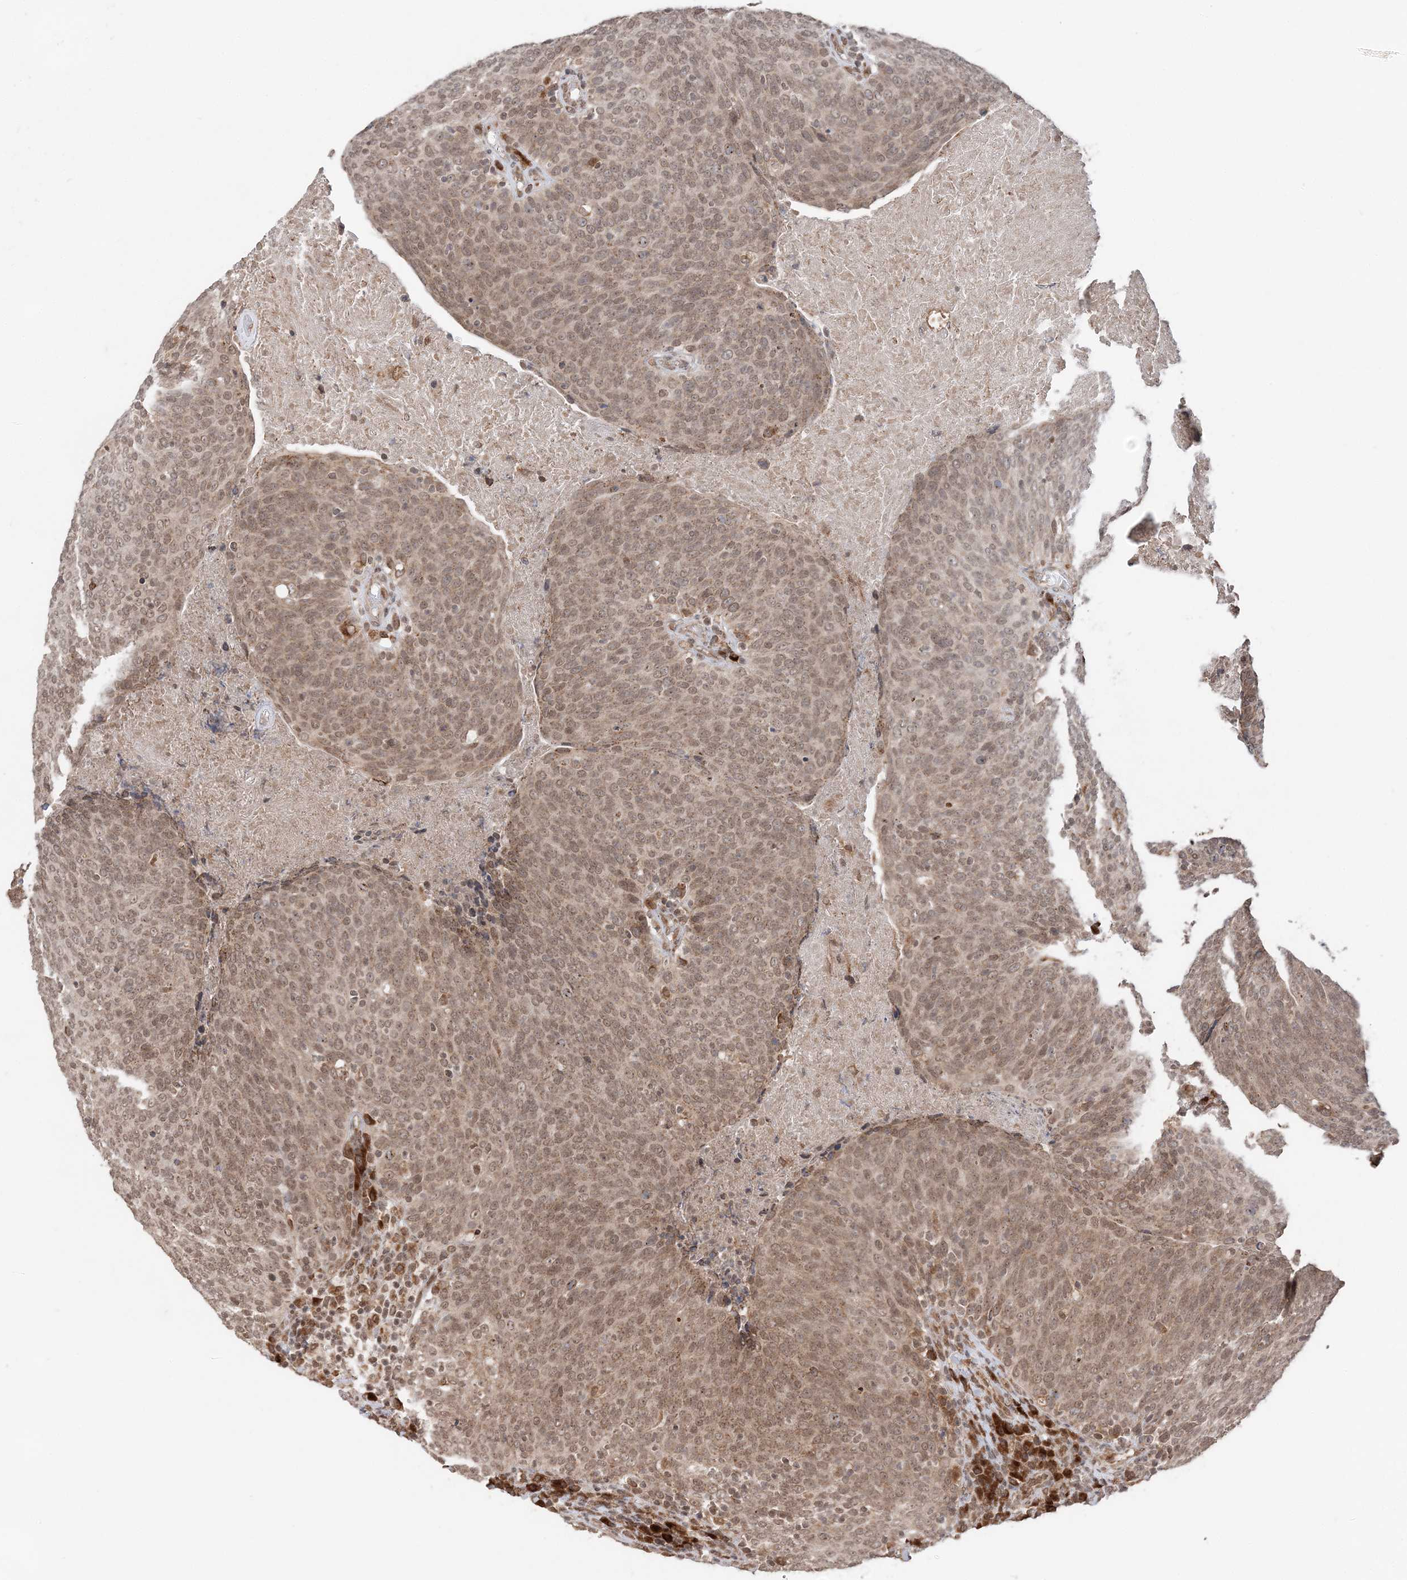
{"staining": {"intensity": "moderate", "quantity": ">75%", "location": "cytoplasmic/membranous,nuclear"}, "tissue": "head and neck cancer", "cell_type": "Tumor cells", "image_type": "cancer", "snomed": [{"axis": "morphology", "description": "Squamous cell carcinoma, NOS"}, {"axis": "morphology", "description": "Squamous cell carcinoma, metastatic, NOS"}, {"axis": "topography", "description": "Lymph node"}, {"axis": "topography", "description": "Head-Neck"}], "caption": "There is medium levels of moderate cytoplasmic/membranous and nuclear expression in tumor cells of squamous cell carcinoma (head and neck), as demonstrated by immunohistochemical staining (brown color).", "gene": "TMED10", "patient": {"sex": "male", "age": 62}}